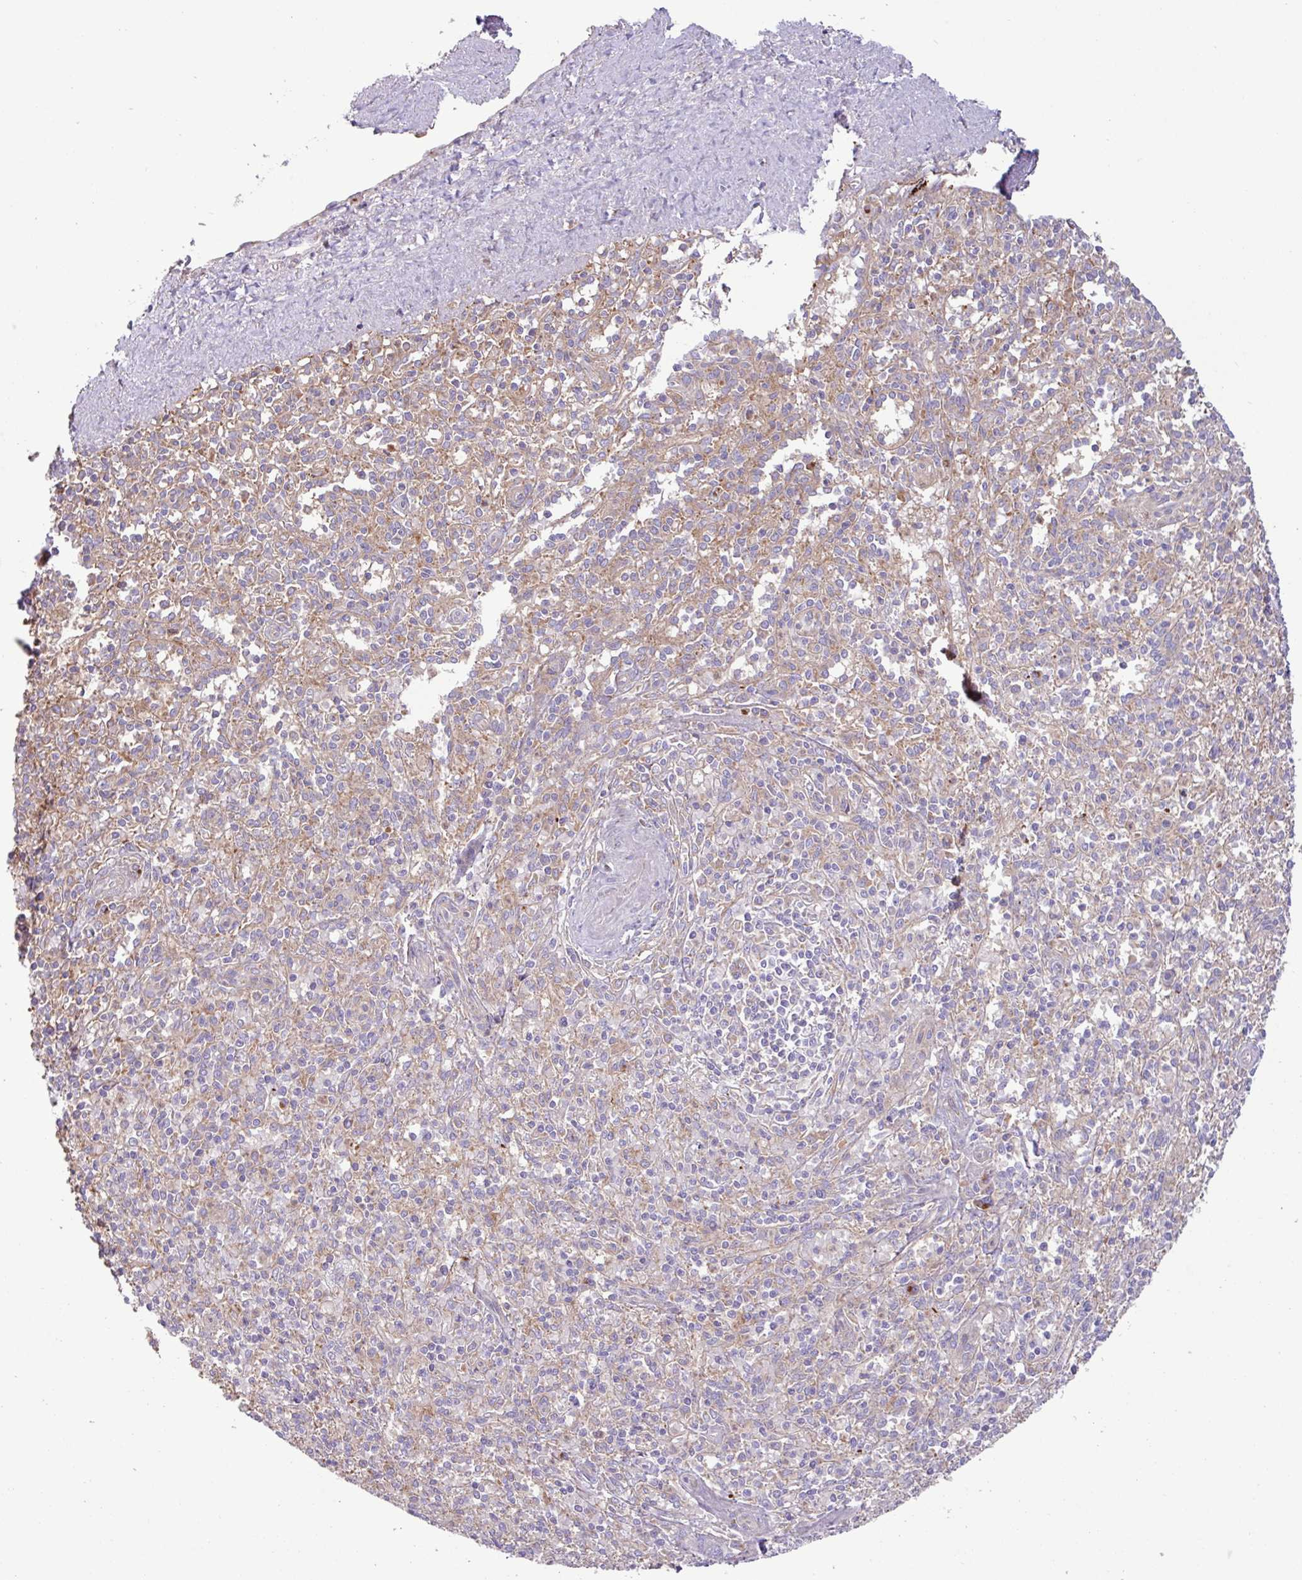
{"staining": {"intensity": "weak", "quantity": "<25%", "location": "cytoplasmic/membranous"}, "tissue": "spleen", "cell_type": "Cells in red pulp", "image_type": "normal", "snomed": [{"axis": "morphology", "description": "Normal tissue, NOS"}, {"axis": "topography", "description": "Spleen"}], "caption": "Histopathology image shows no significant protein positivity in cells in red pulp of normal spleen.", "gene": "RAB19", "patient": {"sex": "female", "age": 70}}